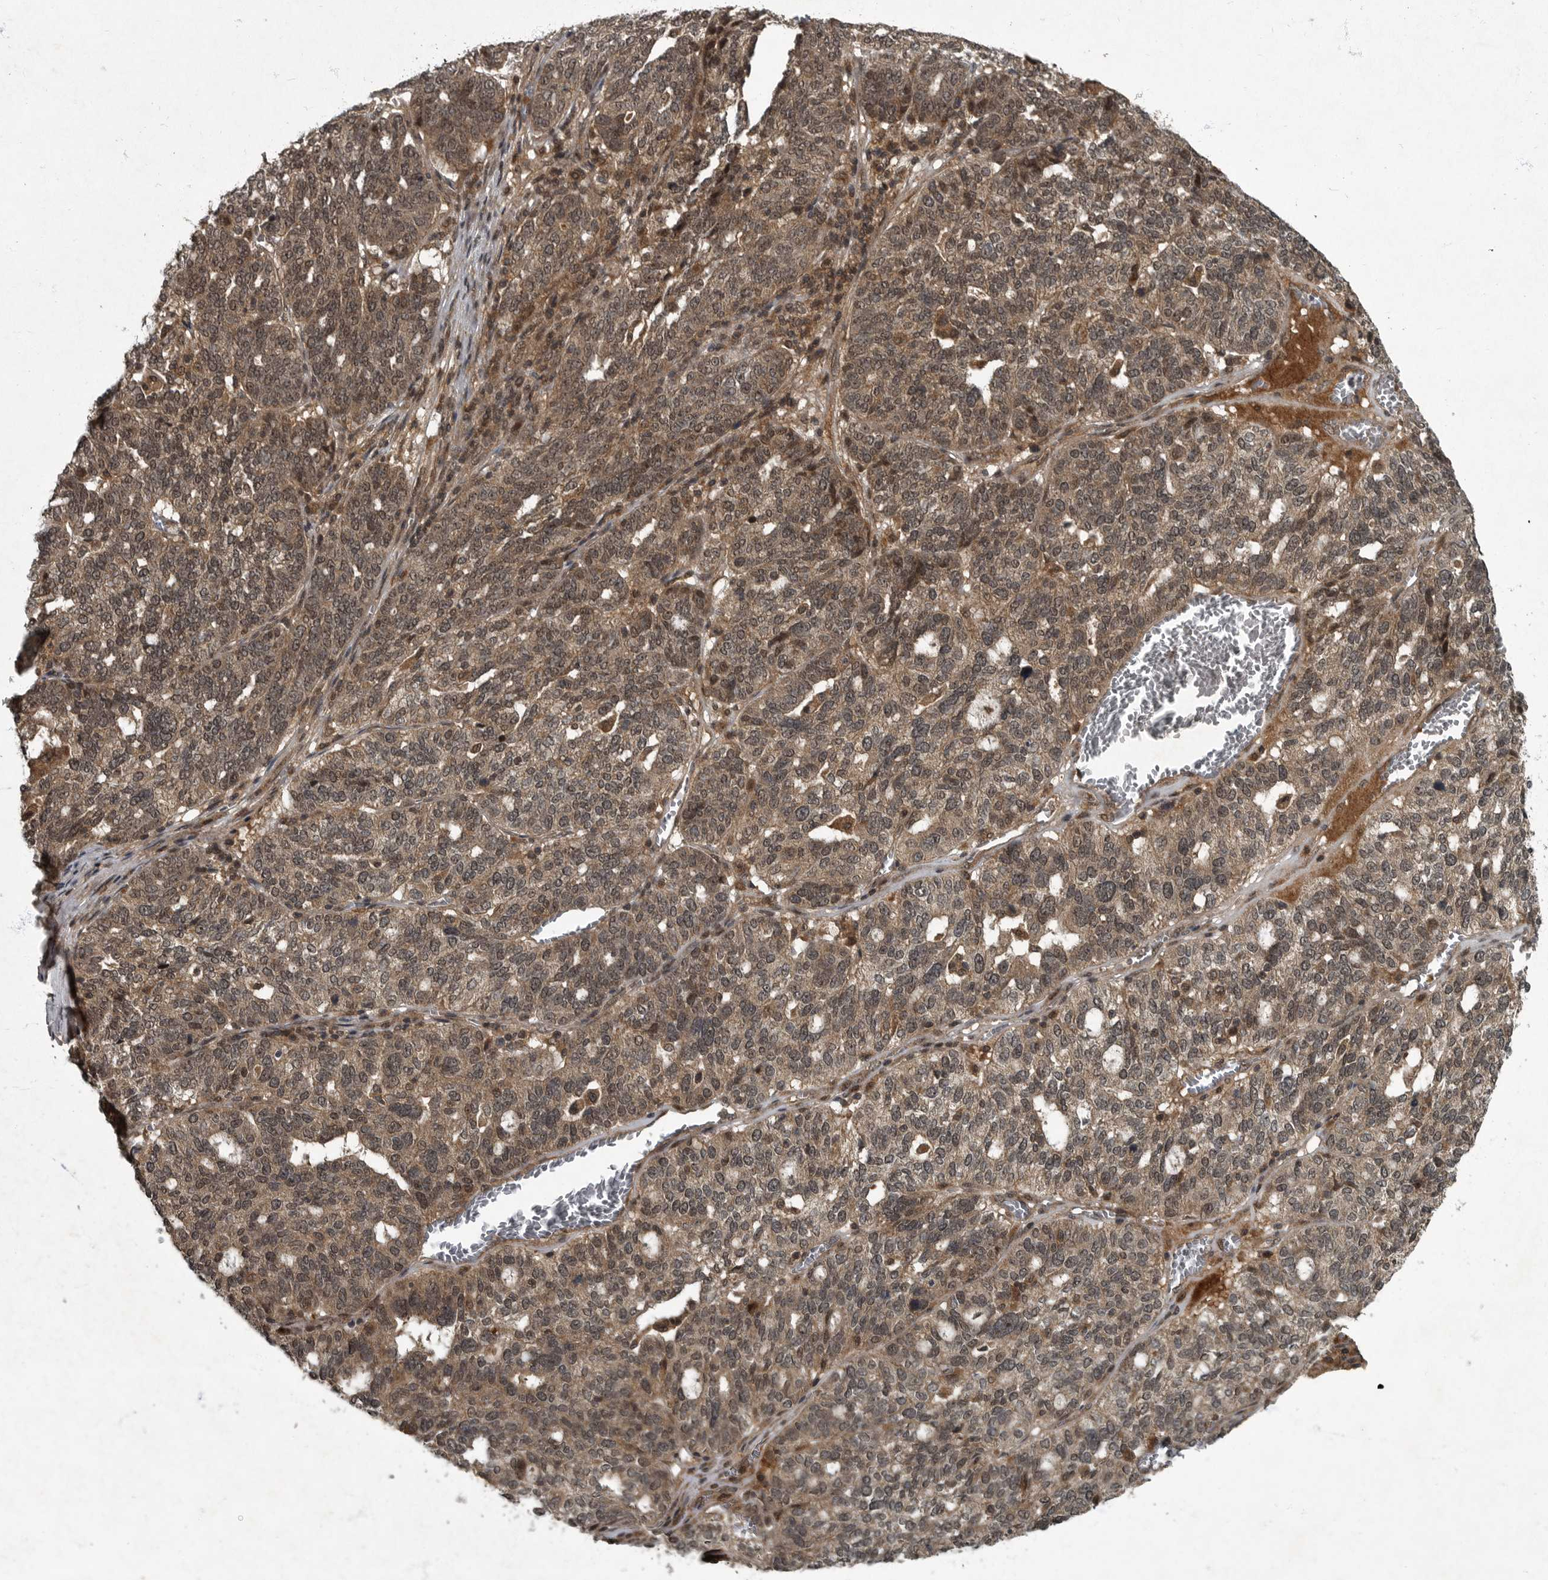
{"staining": {"intensity": "moderate", "quantity": ">75%", "location": "cytoplasmic/membranous,nuclear"}, "tissue": "ovarian cancer", "cell_type": "Tumor cells", "image_type": "cancer", "snomed": [{"axis": "morphology", "description": "Cystadenocarcinoma, serous, NOS"}, {"axis": "topography", "description": "Ovary"}], "caption": "Protein expression analysis of ovarian cancer exhibits moderate cytoplasmic/membranous and nuclear expression in about >75% of tumor cells.", "gene": "FOXO1", "patient": {"sex": "female", "age": 59}}